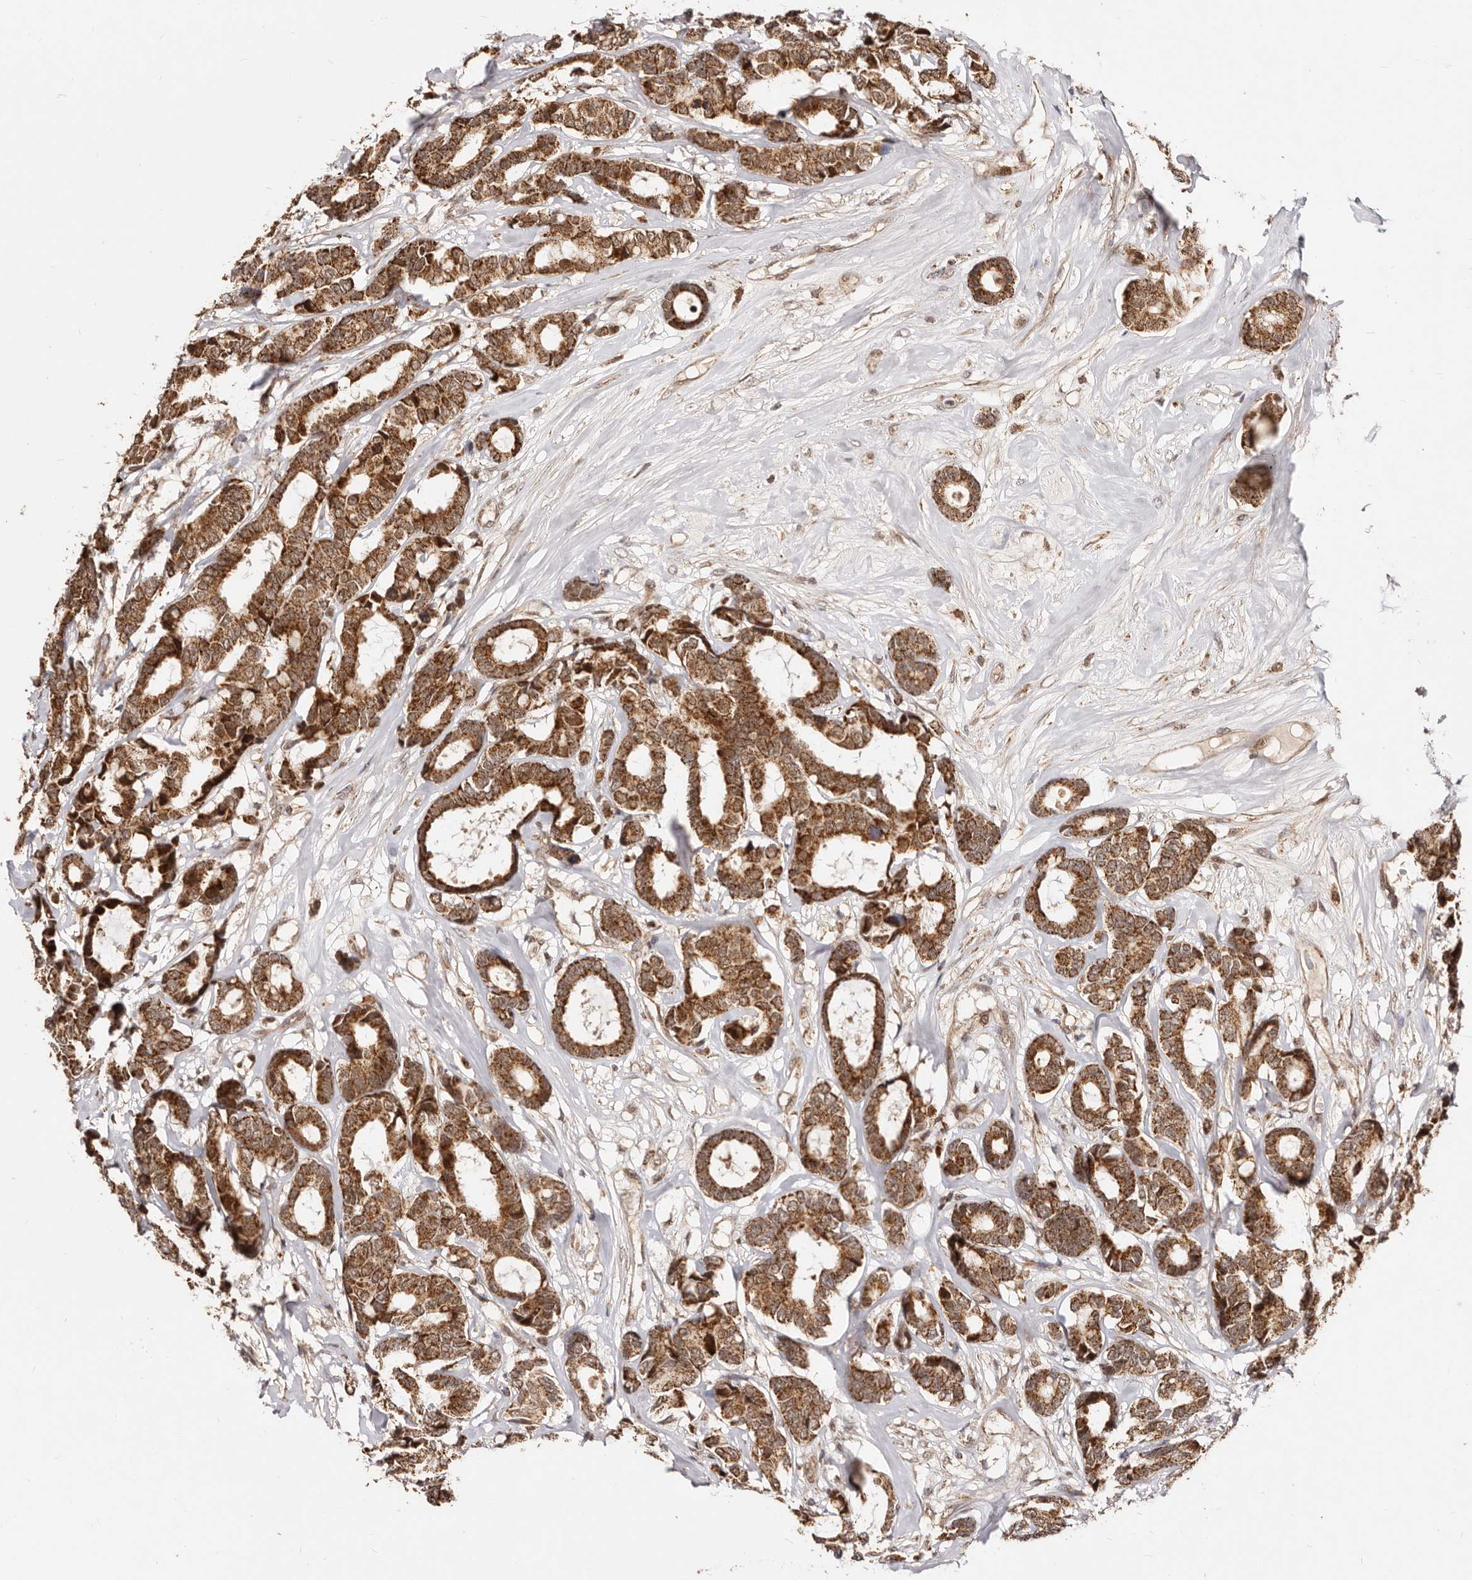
{"staining": {"intensity": "strong", "quantity": ">75%", "location": "cytoplasmic/membranous,nuclear"}, "tissue": "breast cancer", "cell_type": "Tumor cells", "image_type": "cancer", "snomed": [{"axis": "morphology", "description": "Duct carcinoma"}, {"axis": "topography", "description": "Breast"}], "caption": "Human breast cancer stained with a protein marker demonstrates strong staining in tumor cells.", "gene": "SEC14L1", "patient": {"sex": "female", "age": 87}}